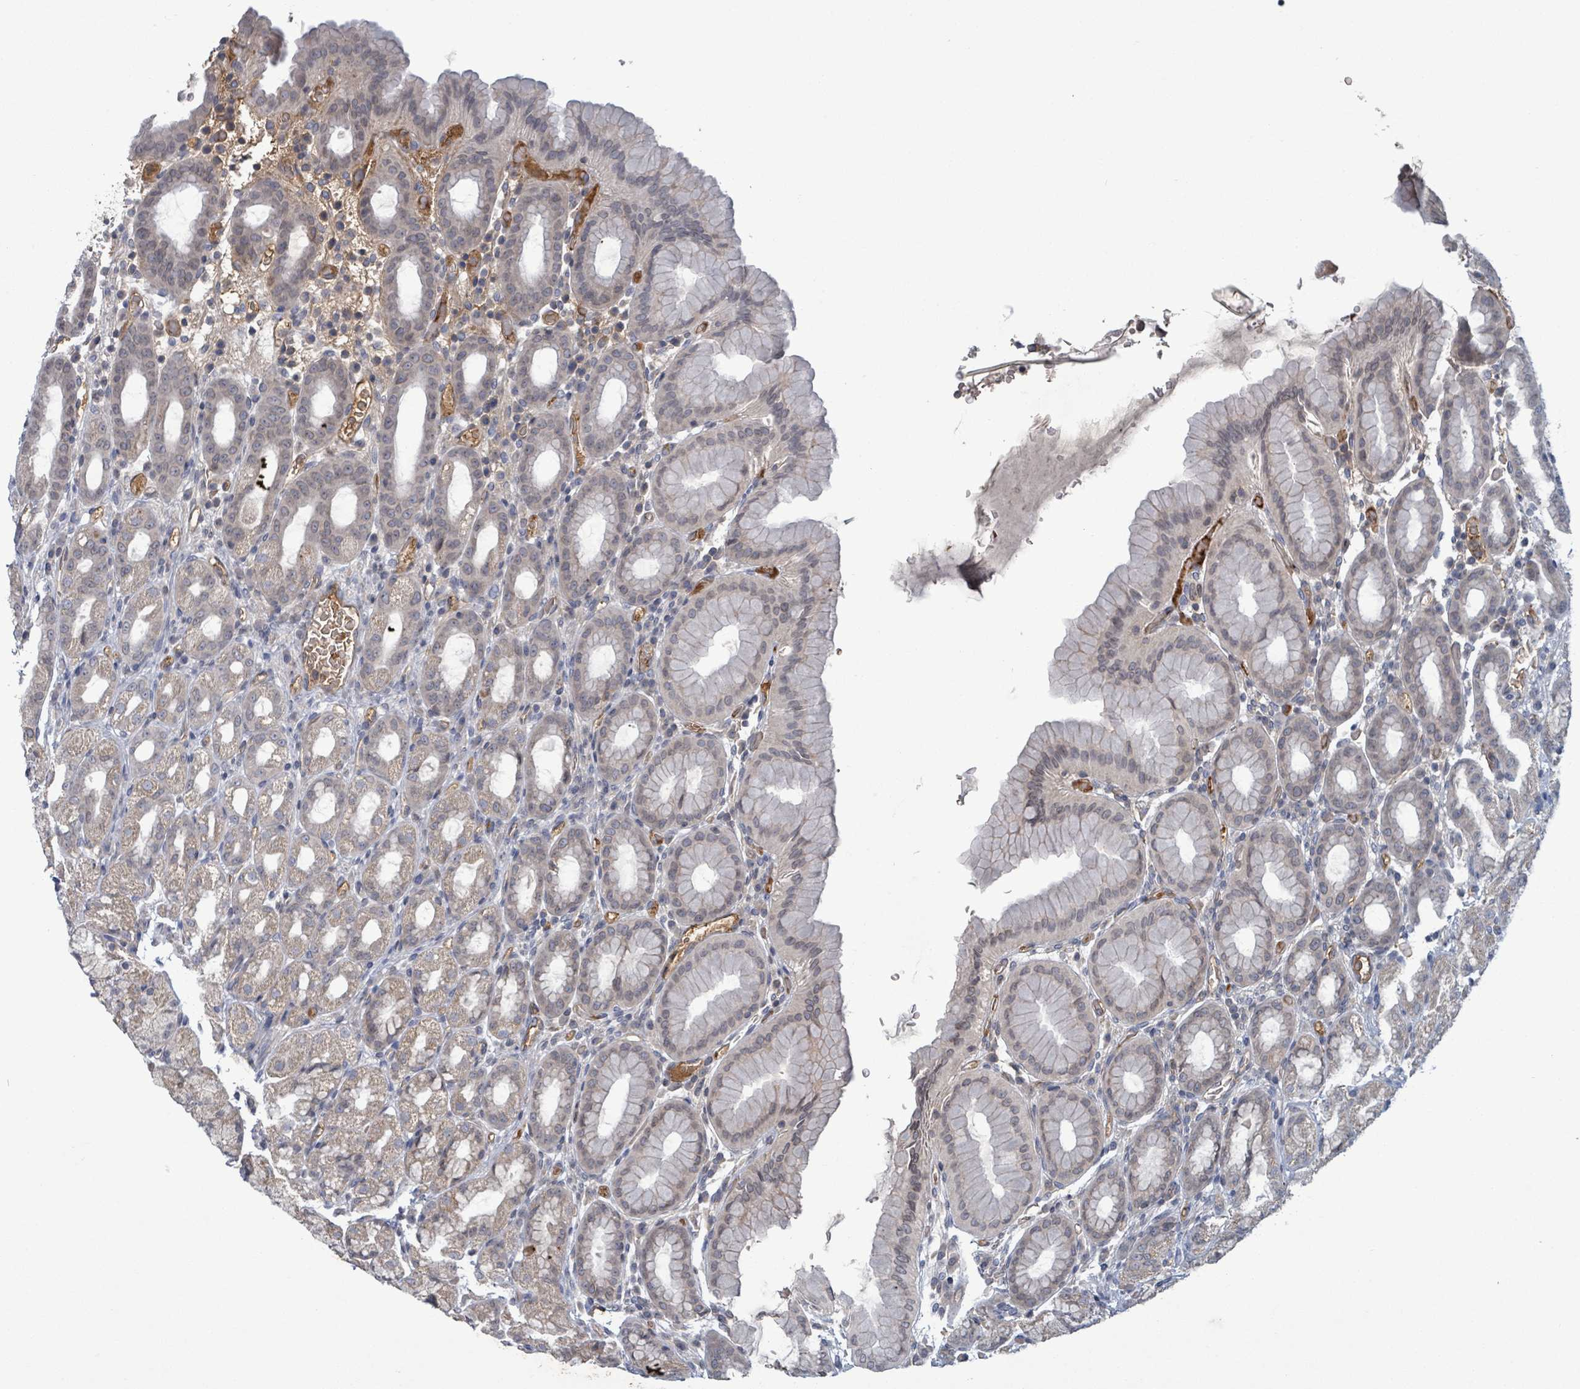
{"staining": {"intensity": "negative", "quantity": "none", "location": "none"}, "tissue": "stomach", "cell_type": "Glandular cells", "image_type": "normal", "snomed": [{"axis": "morphology", "description": "Normal tissue, NOS"}, {"axis": "topography", "description": "Stomach, upper"}, {"axis": "topography", "description": "Stomach, lower"}, {"axis": "topography", "description": "Small intestine"}], "caption": "High magnification brightfield microscopy of unremarkable stomach stained with DAB (brown) and counterstained with hematoxylin (blue): glandular cells show no significant expression. (DAB (3,3'-diaminobenzidine) IHC with hematoxylin counter stain).", "gene": "GRM8", "patient": {"sex": "male", "age": 68}}